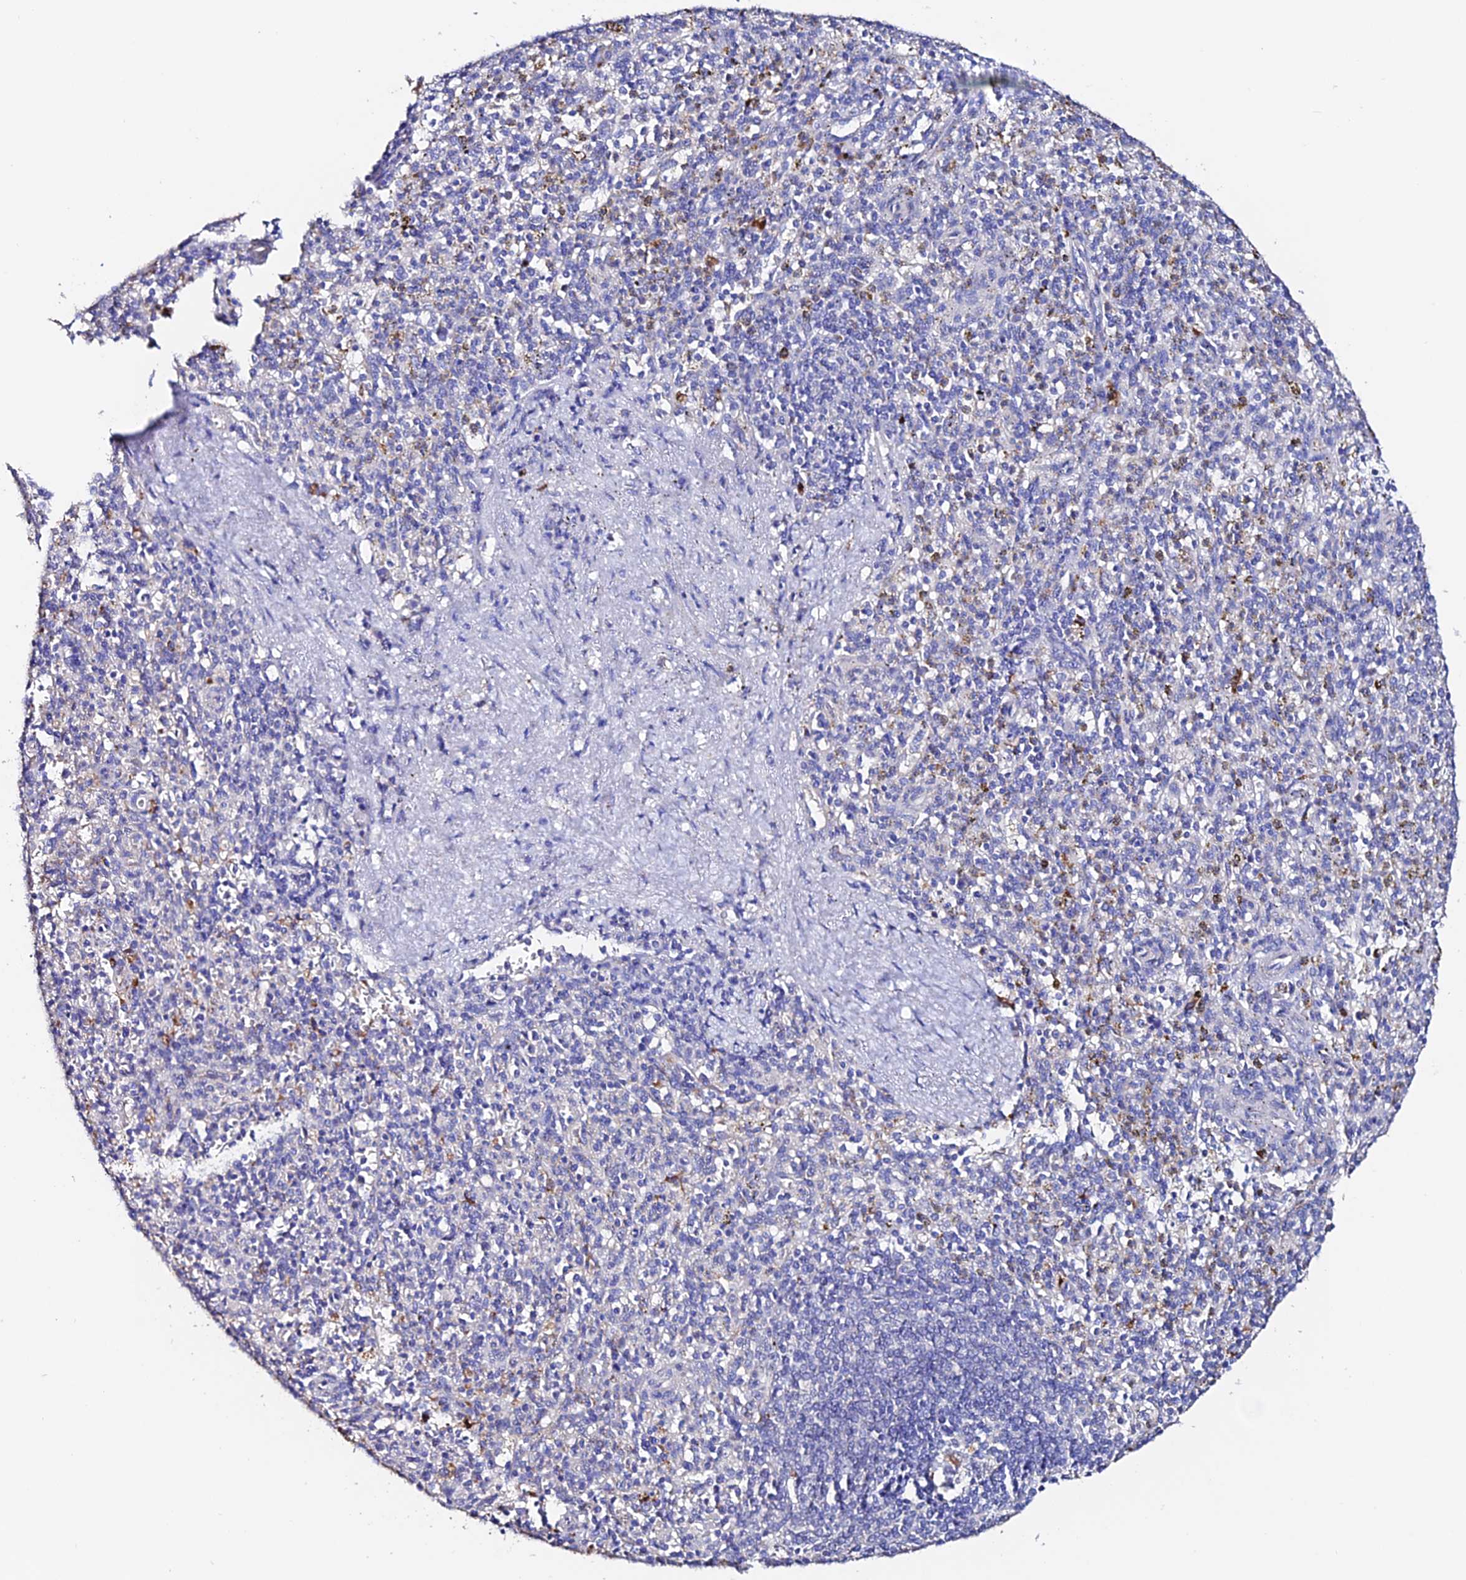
{"staining": {"intensity": "negative", "quantity": "none", "location": "none"}, "tissue": "spleen", "cell_type": "Cells in red pulp", "image_type": "normal", "snomed": [{"axis": "morphology", "description": "Normal tissue, NOS"}, {"axis": "topography", "description": "Spleen"}], "caption": "Immunohistochemistry (IHC) of benign human spleen shows no staining in cells in red pulp. The staining was performed using DAB to visualize the protein expression in brown, while the nuclei were stained in blue with hematoxylin (Magnification: 20x).", "gene": "ESM1", "patient": {"sex": "male", "age": 72}}